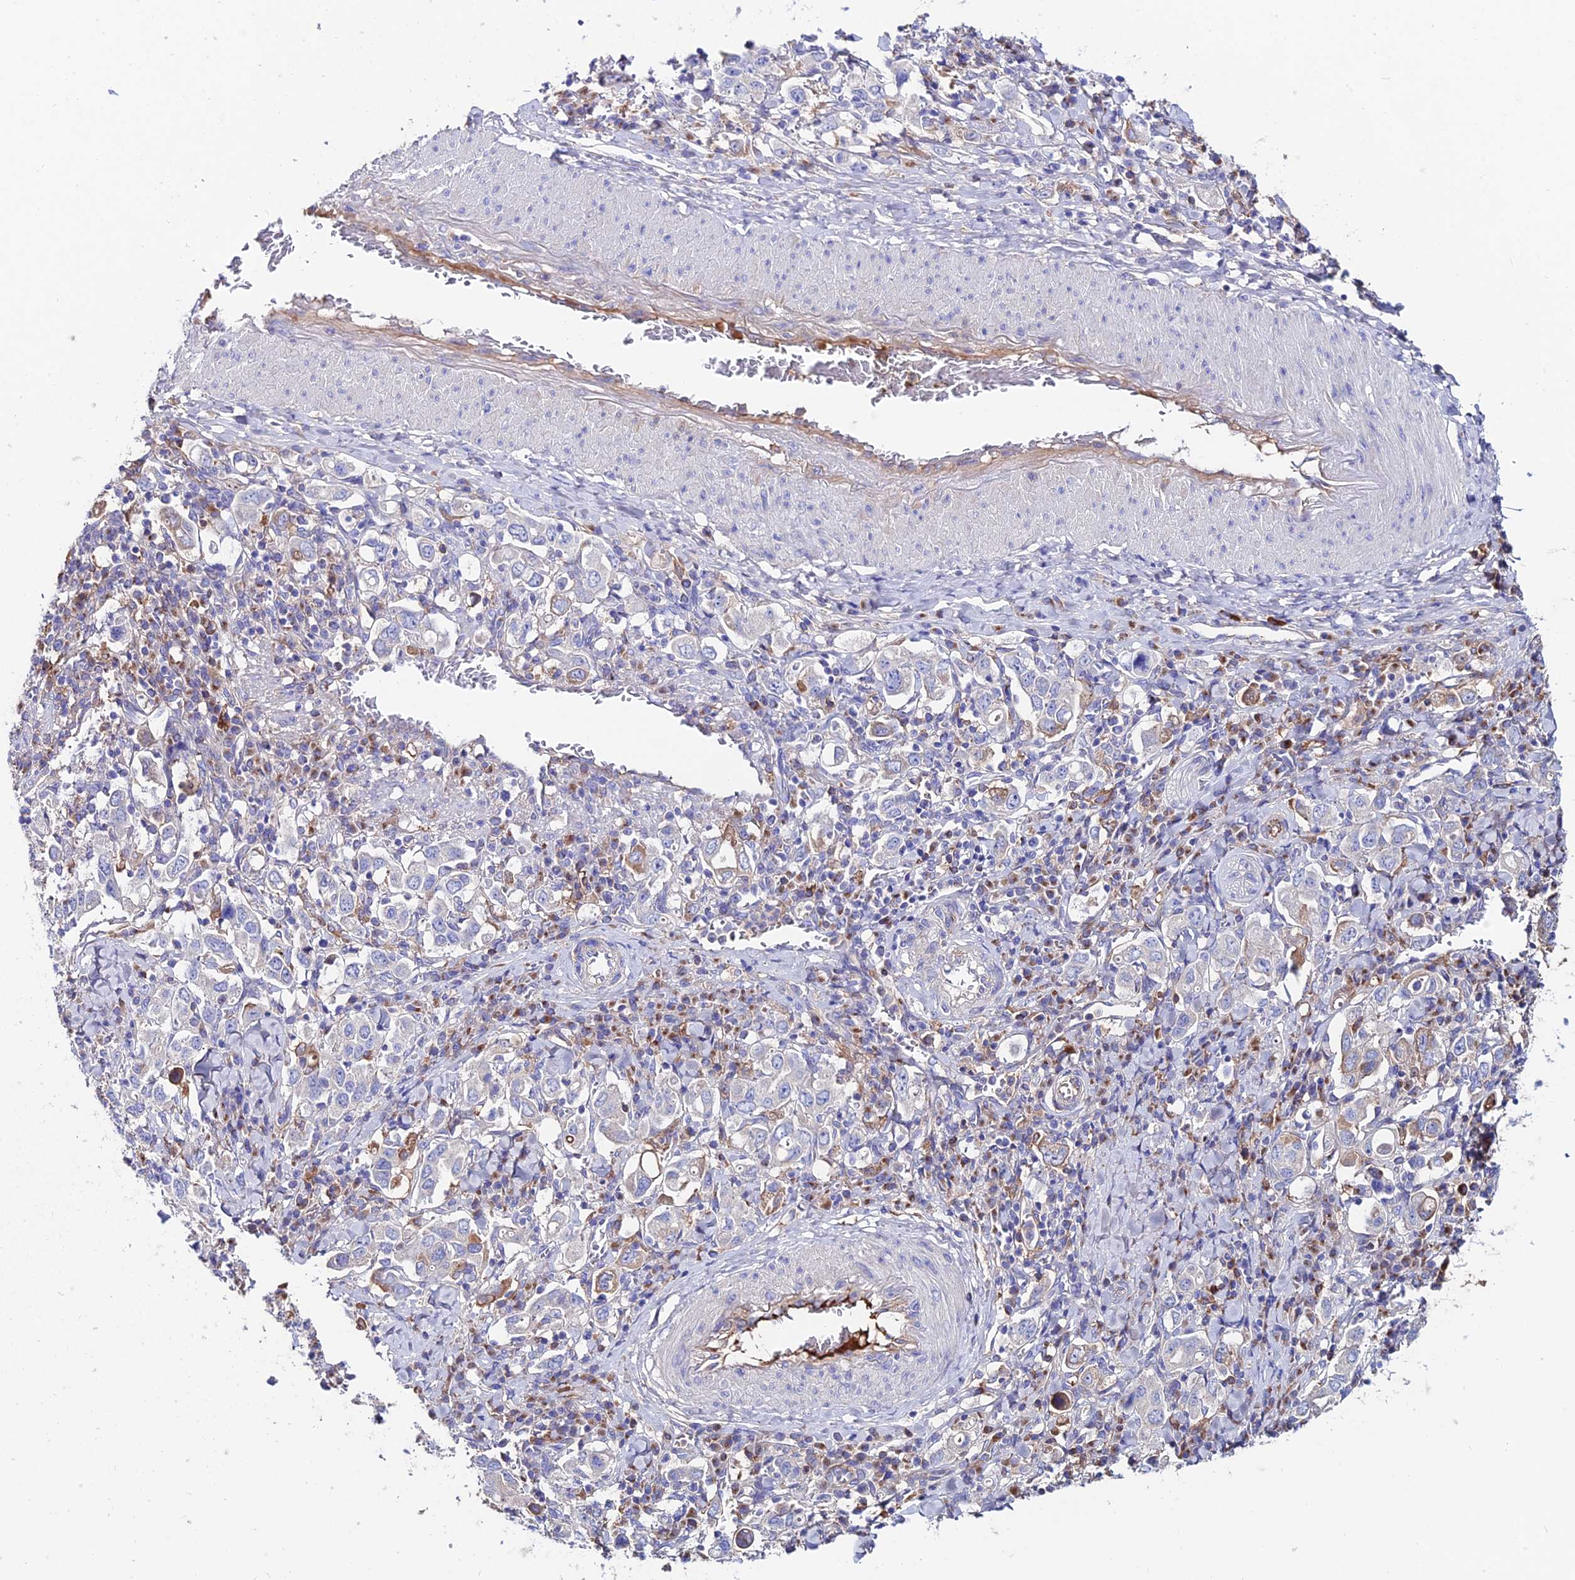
{"staining": {"intensity": "negative", "quantity": "none", "location": "none"}, "tissue": "stomach cancer", "cell_type": "Tumor cells", "image_type": "cancer", "snomed": [{"axis": "morphology", "description": "Adenocarcinoma, NOS"}, {"axis": "topography", "description": "Stomach, upper"}], "caption": "This is an immunohistochemistry image of human stomach cancer. There is no staining in tumor cells.", "gene": "SLC25A16", "patient": {"sex": "male", "age": 62}}